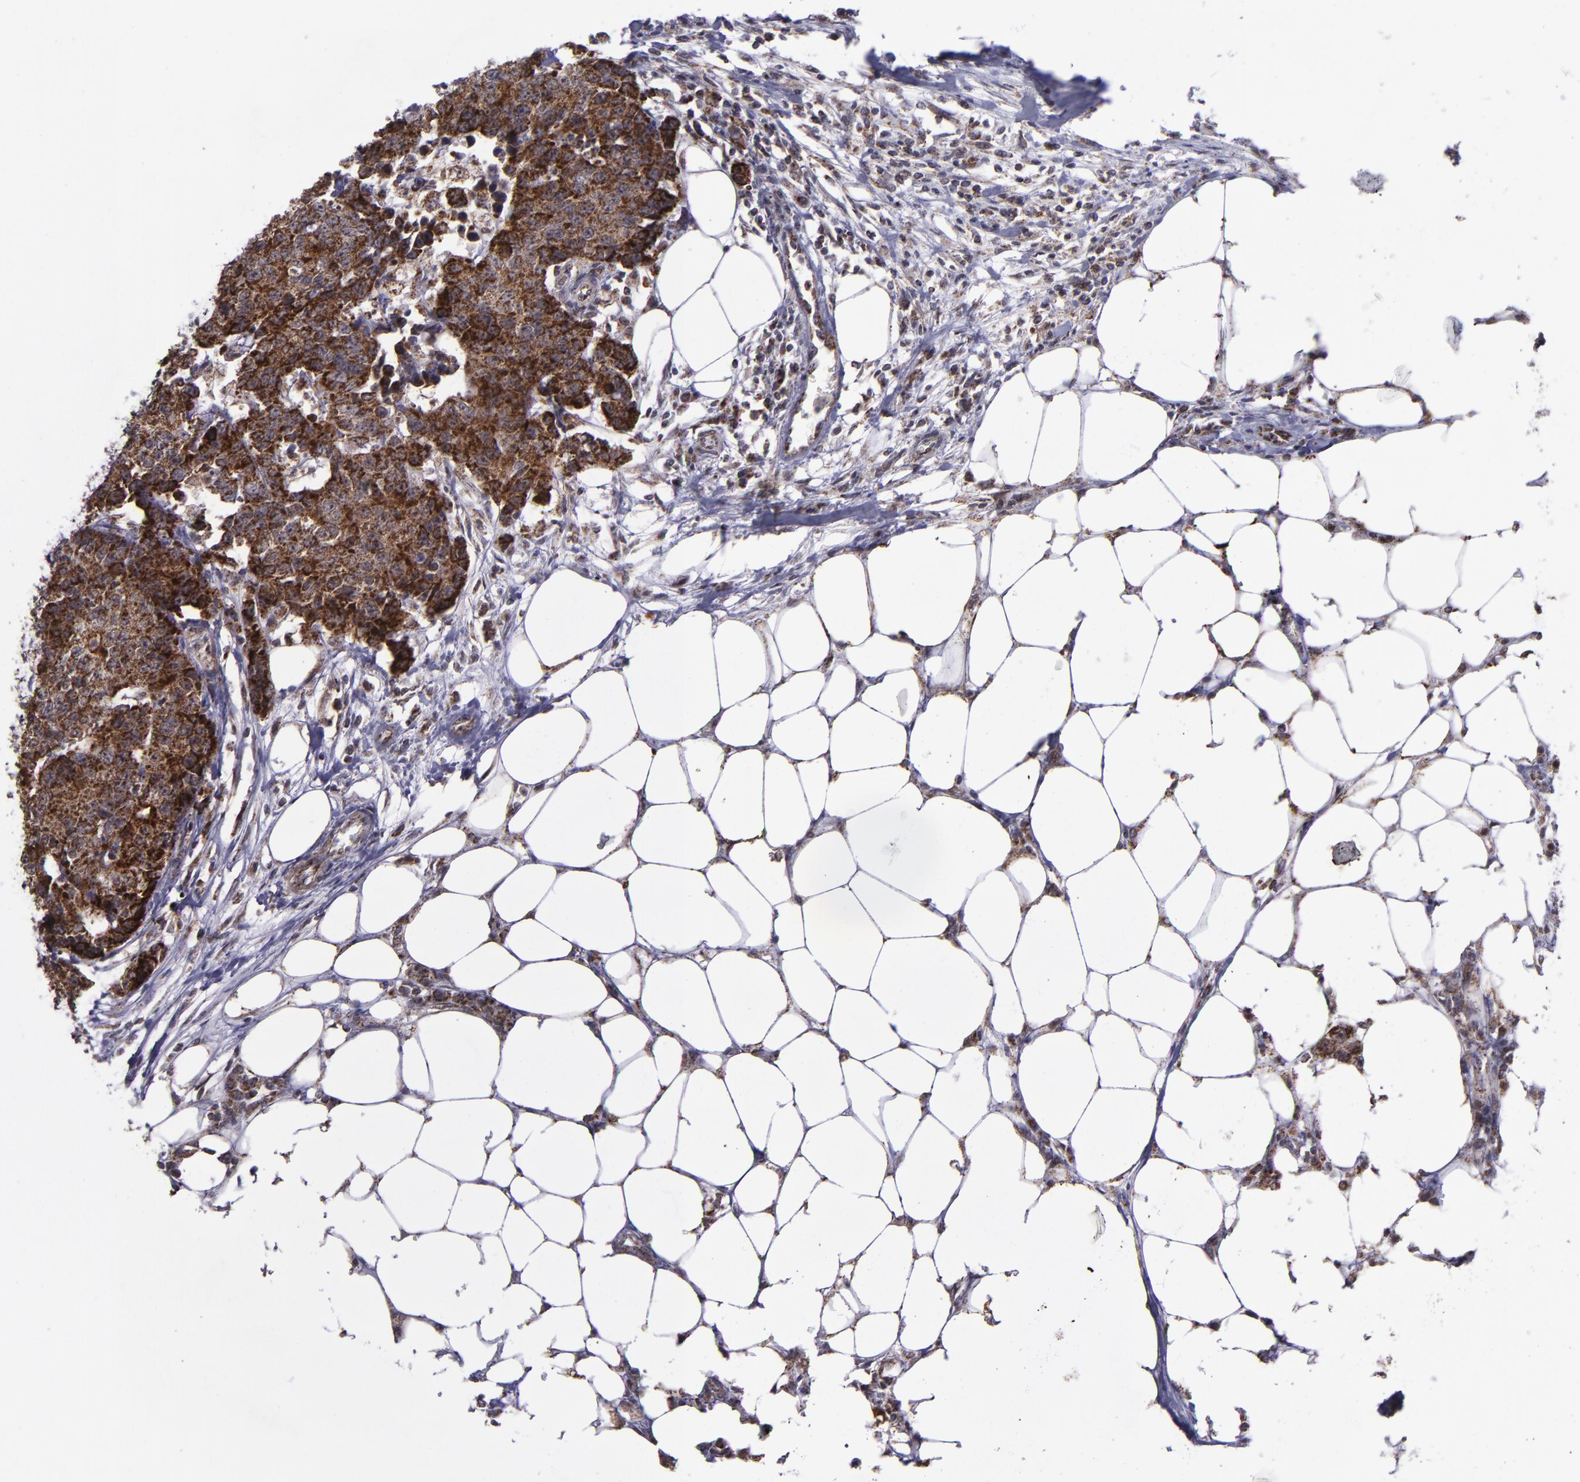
{"staining": {"intensity": "strong", "quantity": ">75%", "location": "cytoplasmic/membranous"}, "tissue": "colorectal cancer", "cell_type": "Tumor cells", "image_type": "cancer", "snomed": [{"axis": "morphology", "description": "Adenocarcinoma, NOS"}, {"axis": "topography", "description": "Colon"}], "caption": "Tumor cells display high levels of strong cytoplasmic/membranous staining in approximately >75% of cells in adenocarcinoma (colorectal). The staining was performed using DAB to visualize the protein expression in brown, while the nuclei were stained in blue with hematoxylin (Magnification: 20x).", "gene": "LONP1", "patient": {"sex": "female", "age": 86}}